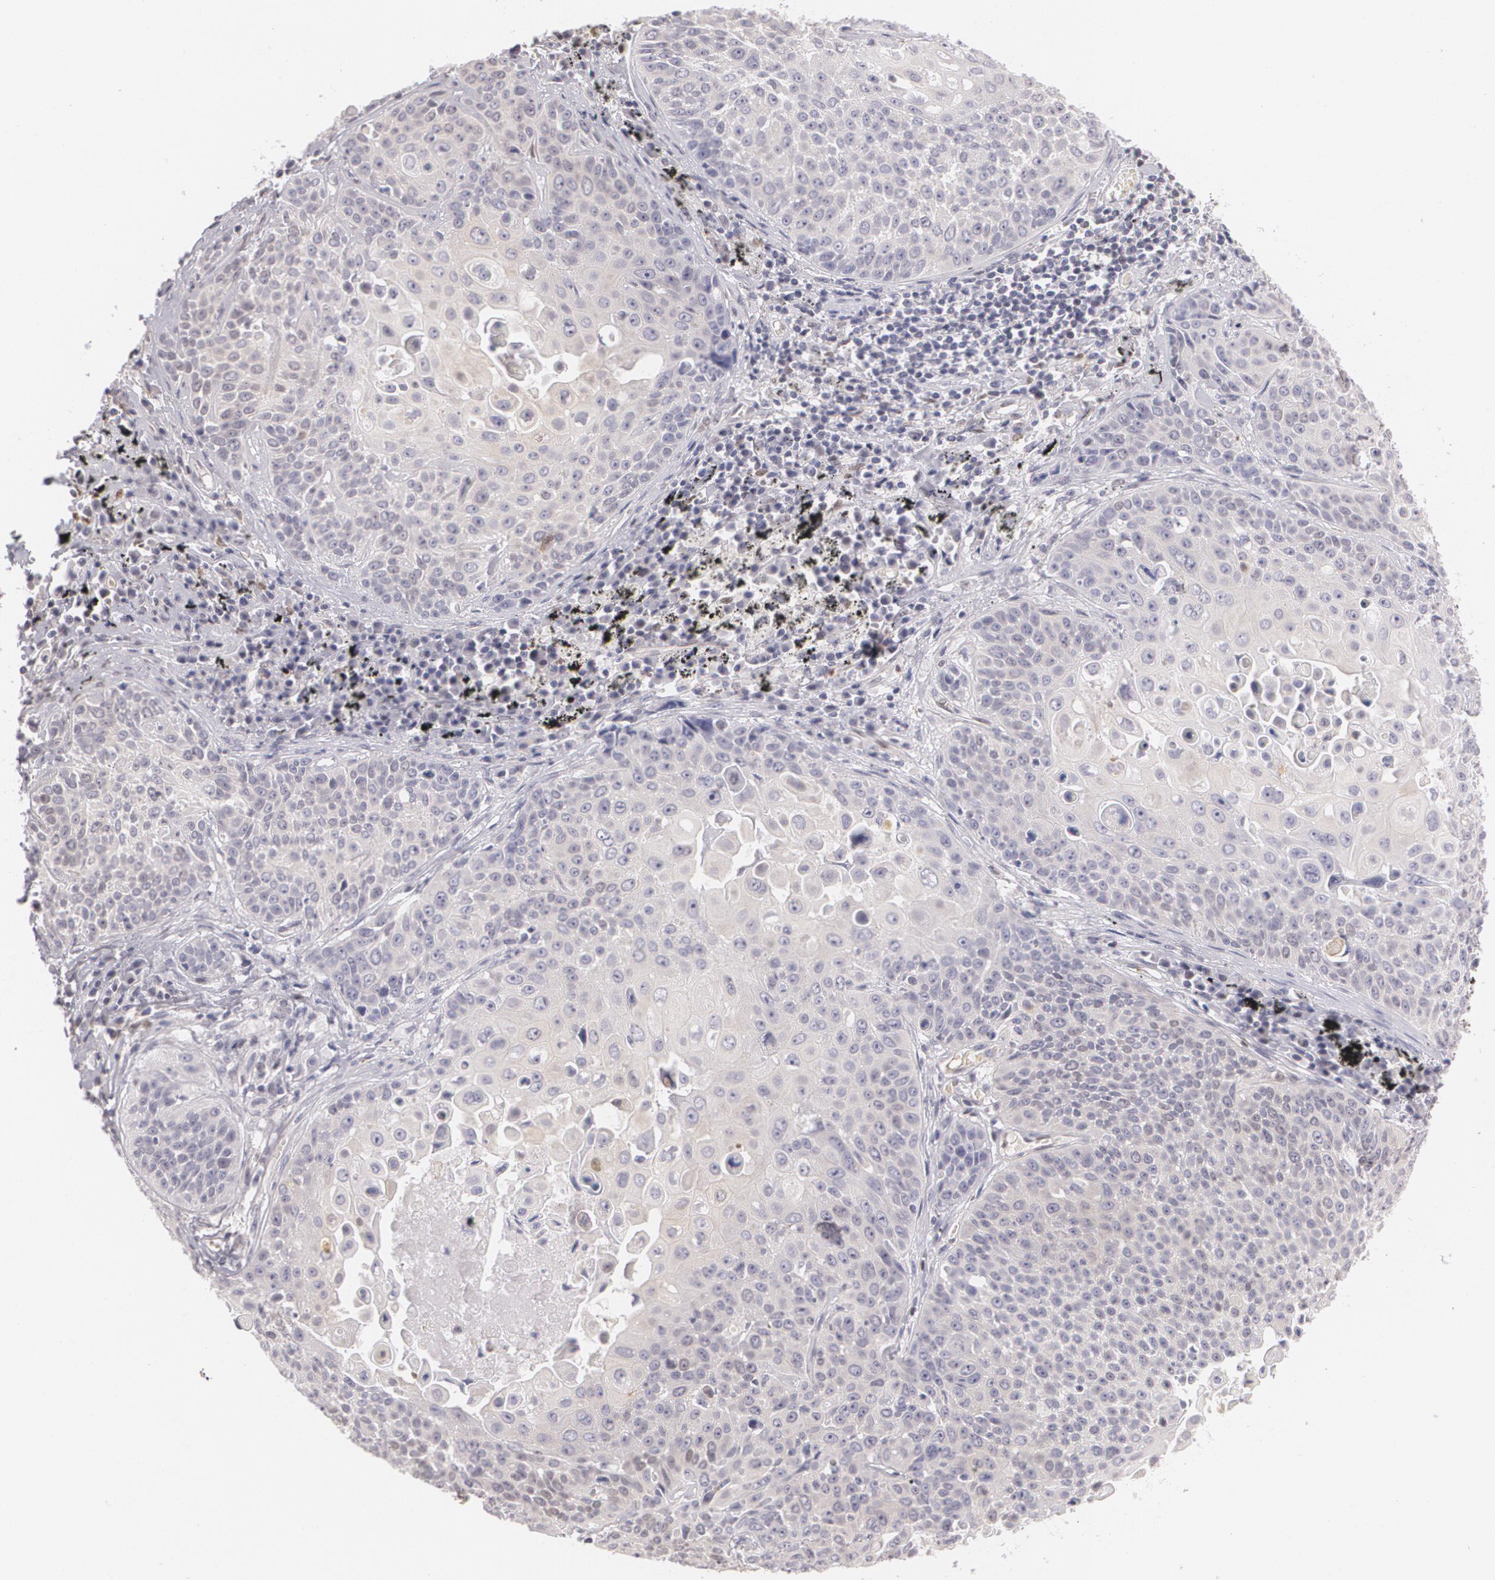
{"staining": {"intensity": "negative", "quantity": "none", "location": "none"}, "tissue": "lung cancer", "cell_type": "Tumor cells", "image_type": "cancer", "snomed": [{"axis": "morphology", "description": "Adenocarcinoma, NOS"}, {"axis": "topography", "description": "Lung"}], "caption": "The immunohistochemistry image has no significant staining in tumor cells of lung cancer (adenocarcinoma) tissue.", "gene": "ZBTB16", "patient": {"sex": "male", "age": 60}}